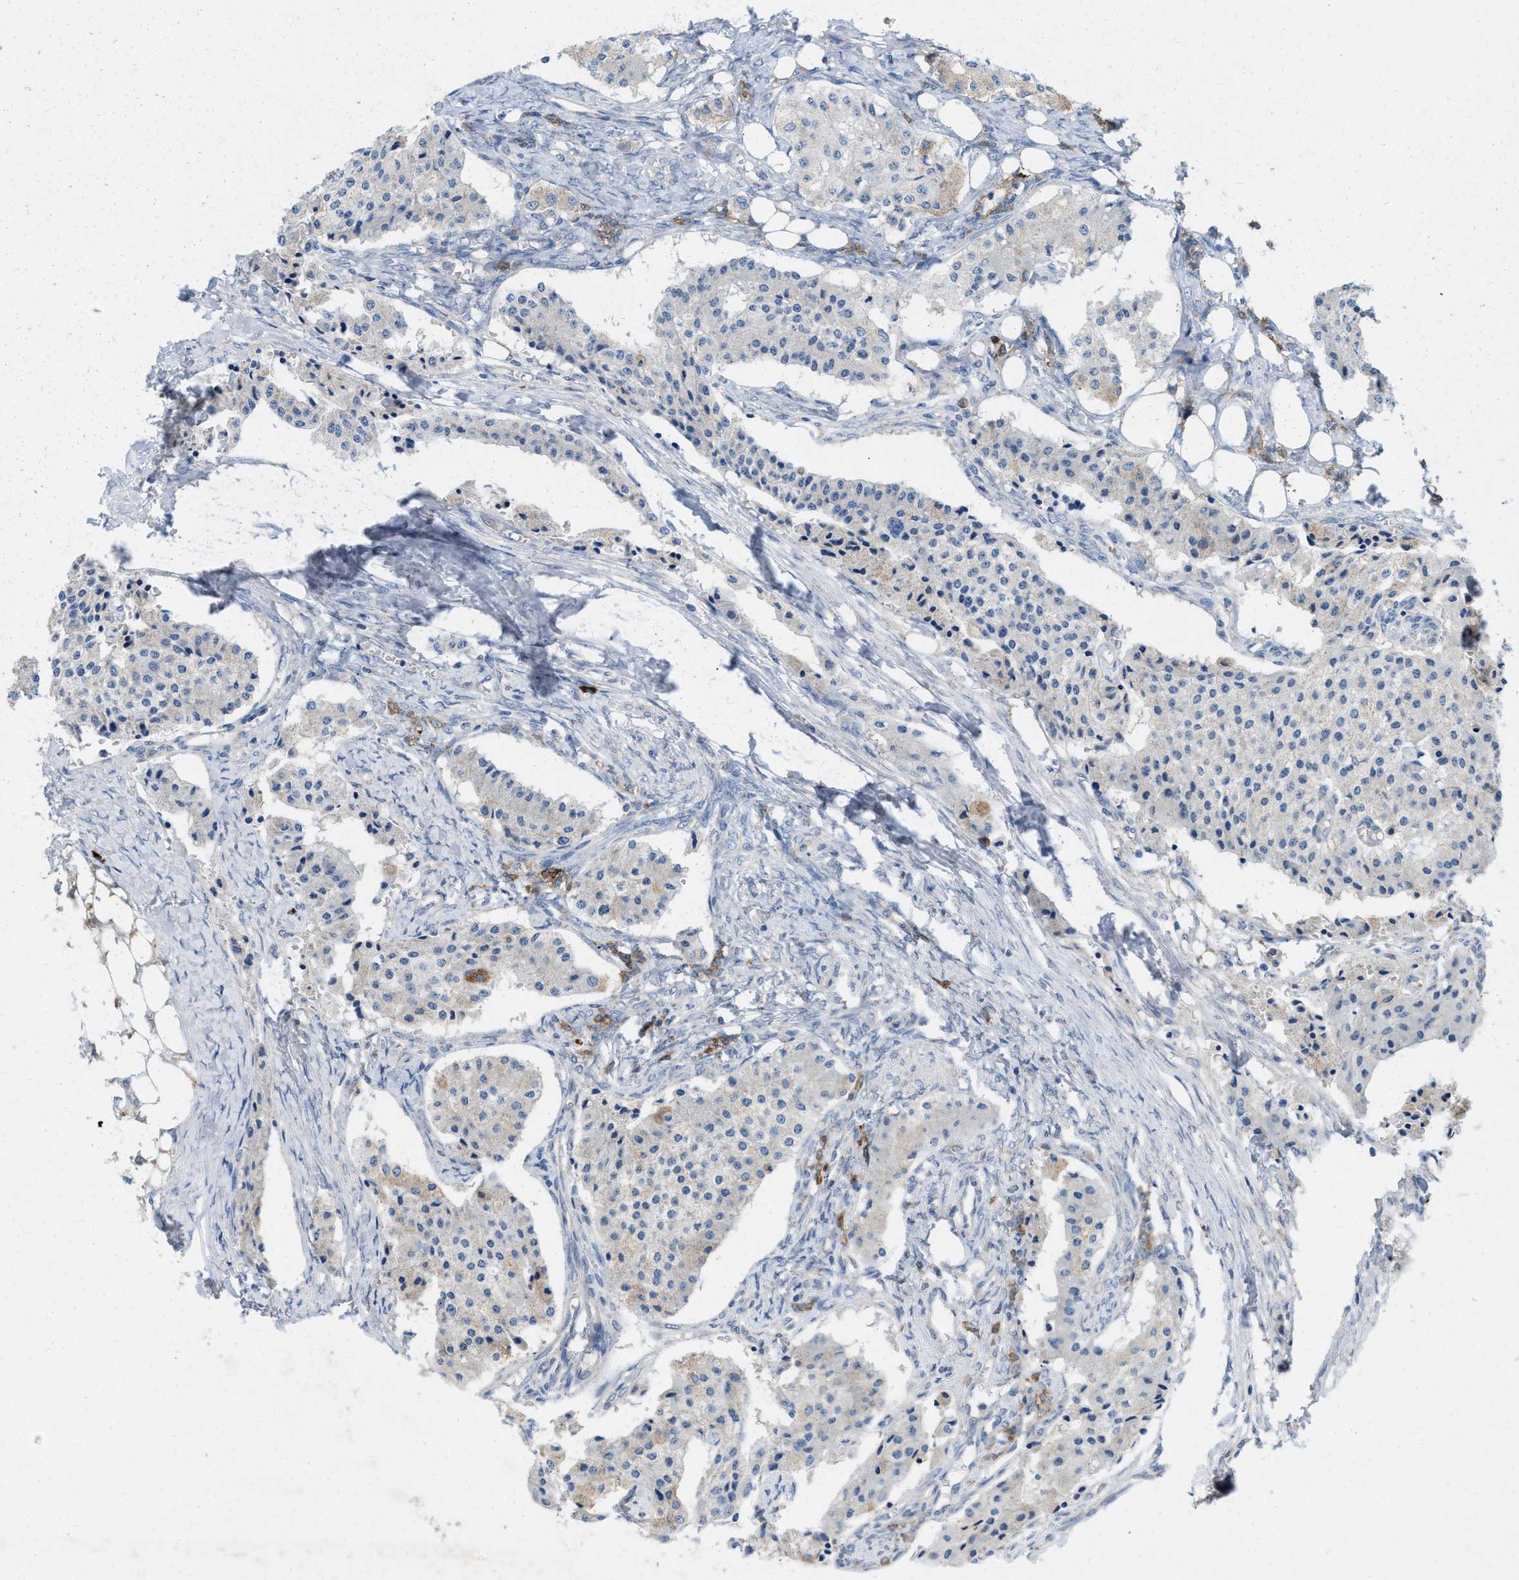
{"staining": {"intensity": "negative", "quantity": "none", "location": "none"}, "tissue": "carcinoid", "cell_type": "Tumor cells", "image_type": "cancer", "snomed": [{"axis": "morphology", "description": "Carcinoid, malignant, NOS"}, {"axis": "topography", "description": "Colon"}], "caption": "An image of human carcinoid is negative for staining in tumor cells.", "gene": "DYNC2I1", "patient": {"sex": "female", "age": 52}}